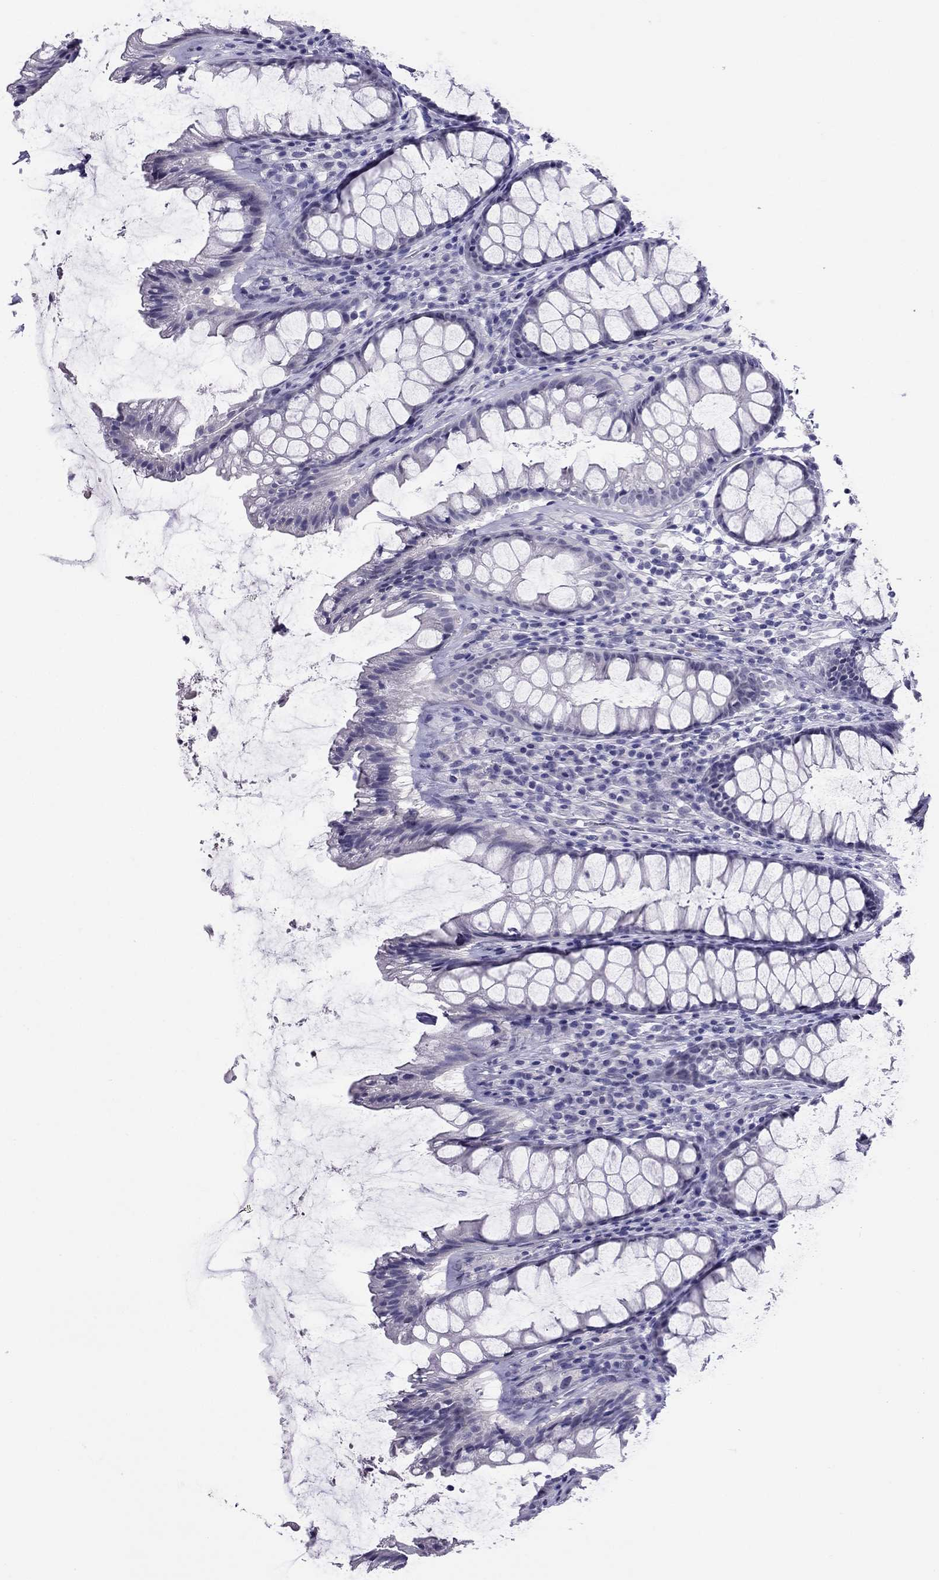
{"staining": {"intensity": "negative", "quantity": "none", "location": "none"}, "tissue": "rectum", "cell_type": "Glandular cells", "image_type": "normal", "snomed": [{"axis": "morphology", "description": "Normal tissue, NOS"}, {"axis": "topography", "description": "Rectum"}], "caption": "This is an immunohistochemistry (IHC) photomicrograph of normal rectum. There is no expression in glandular cells.", "gene": "CROCC2", "patient": {"sex": "male", "age": 72}}